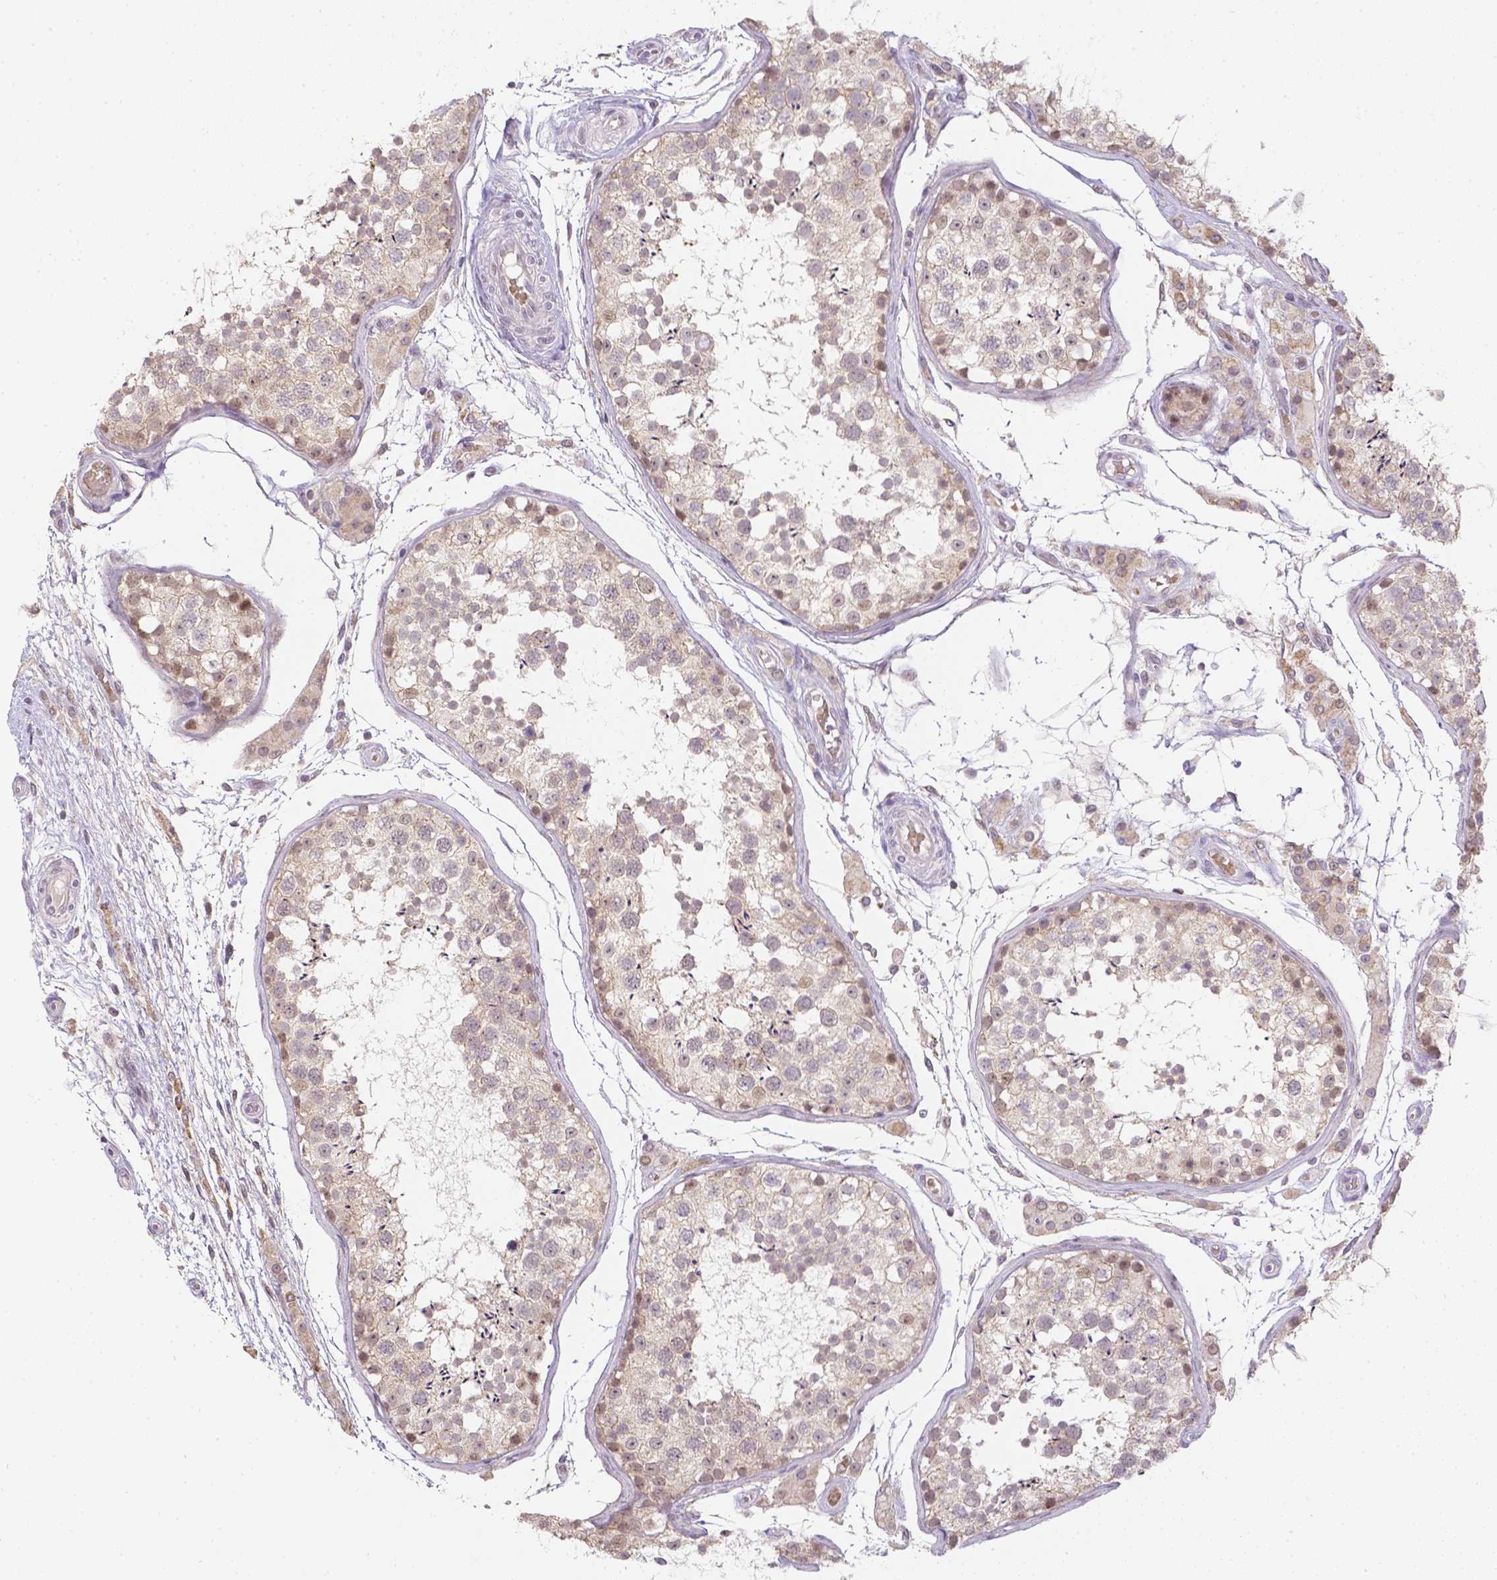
{"staining": {"intensity": "weak", "quantity": "<25%", "location": "cytoplasmic/membranous"}, "tissue": "testis", "cell_type": "Cells in seminiferous ducts", "image_type": "normal", "snomed": [{"axis": "morphology", "description": "Normal tissue, NOS"}, {"axis": "morphology", "description": "Seminoma, NOS"}, {"axis": "topography", "description": "Testis"}], "caption": "DAB immunohistochemical staining of benign human testis reveals no significant staining in cells in seminiferous ducts.", "gene": "ZNF280B", "patient": {"sex": "male", "age": 29}}